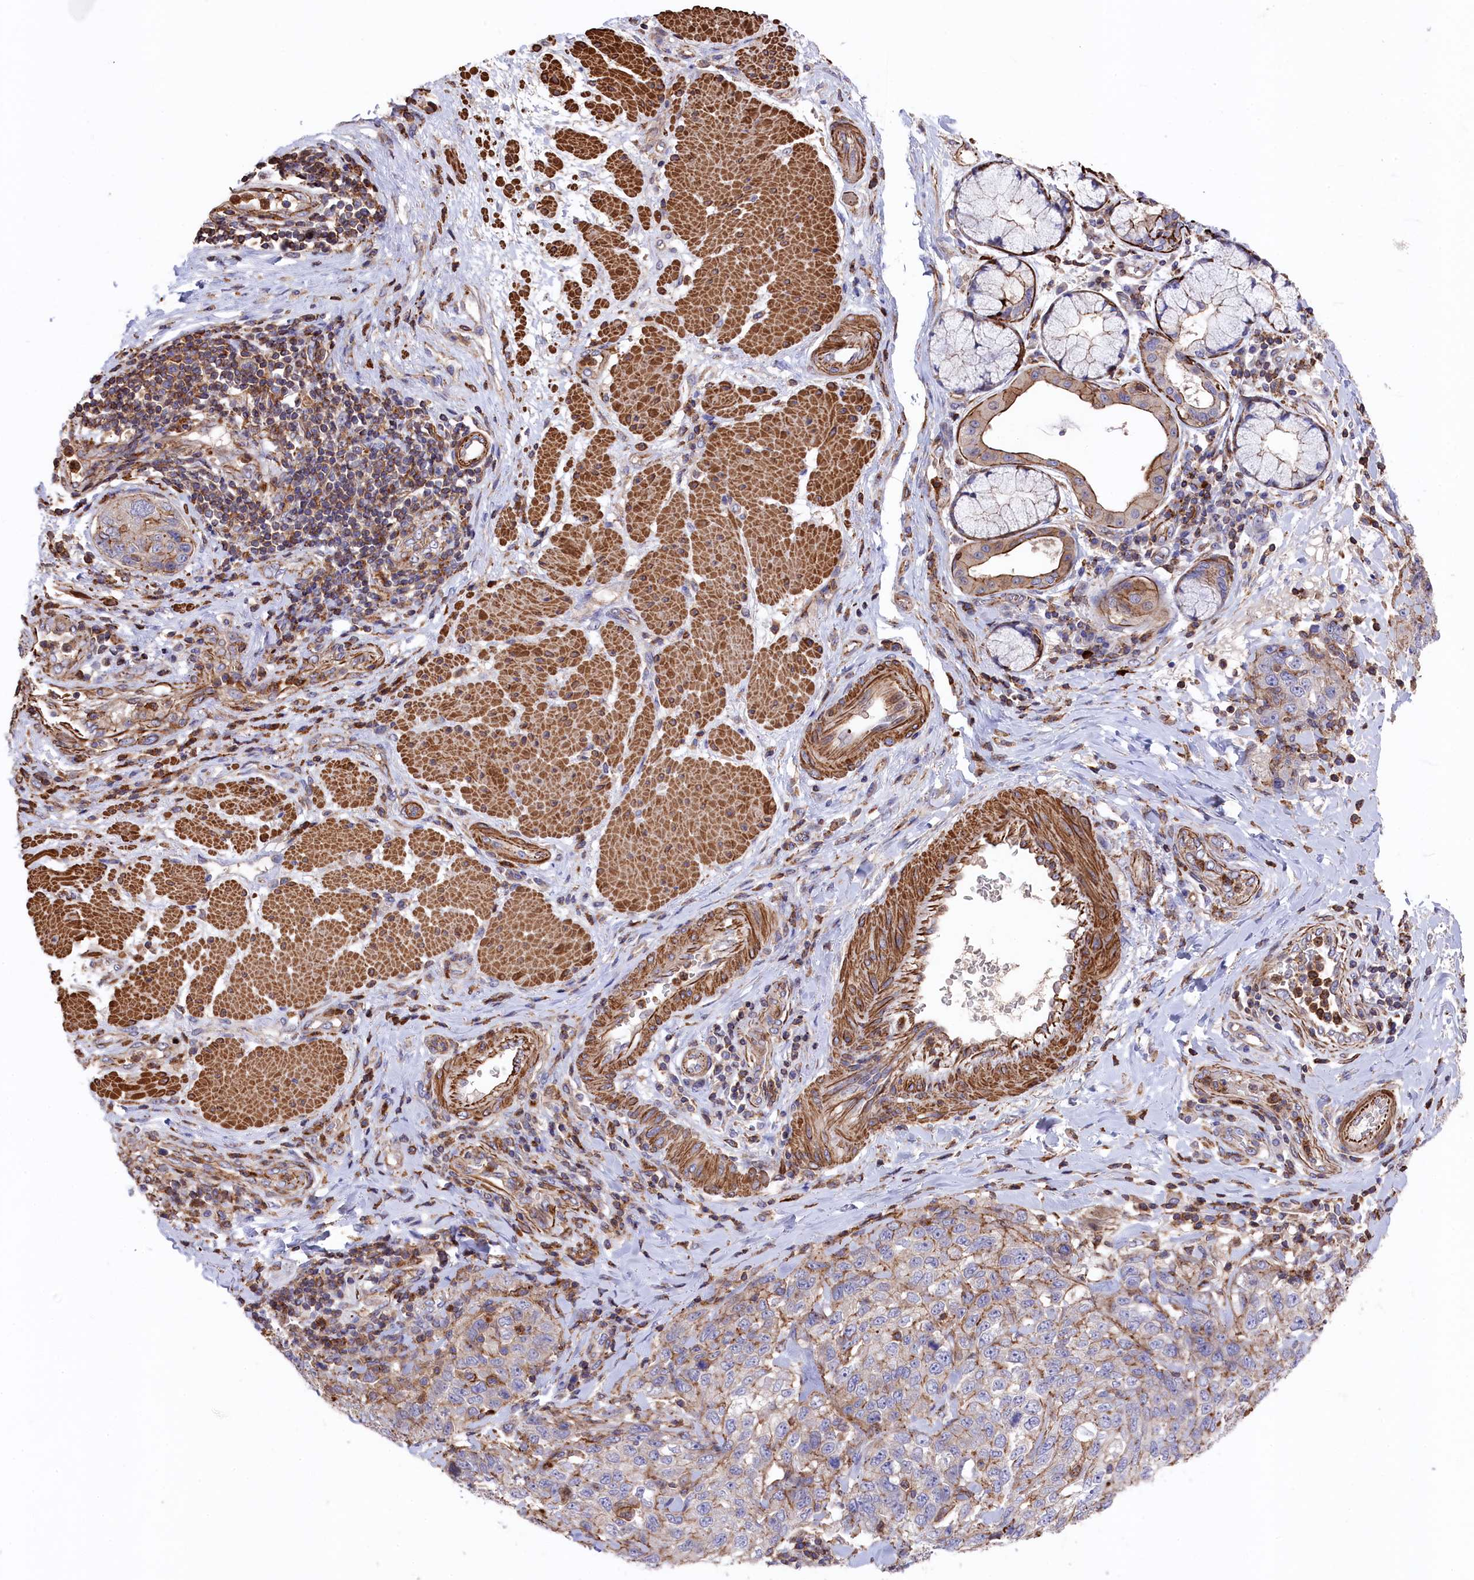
{"staining": {"intensity": "weak", "quantity": "25%-75%", "location": "cytoplasmic/membranous"}, "tissue": "stomach cancer", "cell_type": "Tumor cells", "image_type": "cancer", "snomed": [{"axis": "morphology", "description": "Adenocarcinoma, NOS"}, {"axis": "topography", "description": "Stomach"}], "caption": "Protein positivity by immunohistochemistry reveals weak cytoplasmic/membranous positivity in about 25%-75% of tumor cells in adenocarcinoma (stomach).", "gene": "RAPSN", "patient": {"sex": "male", "age": 48}}